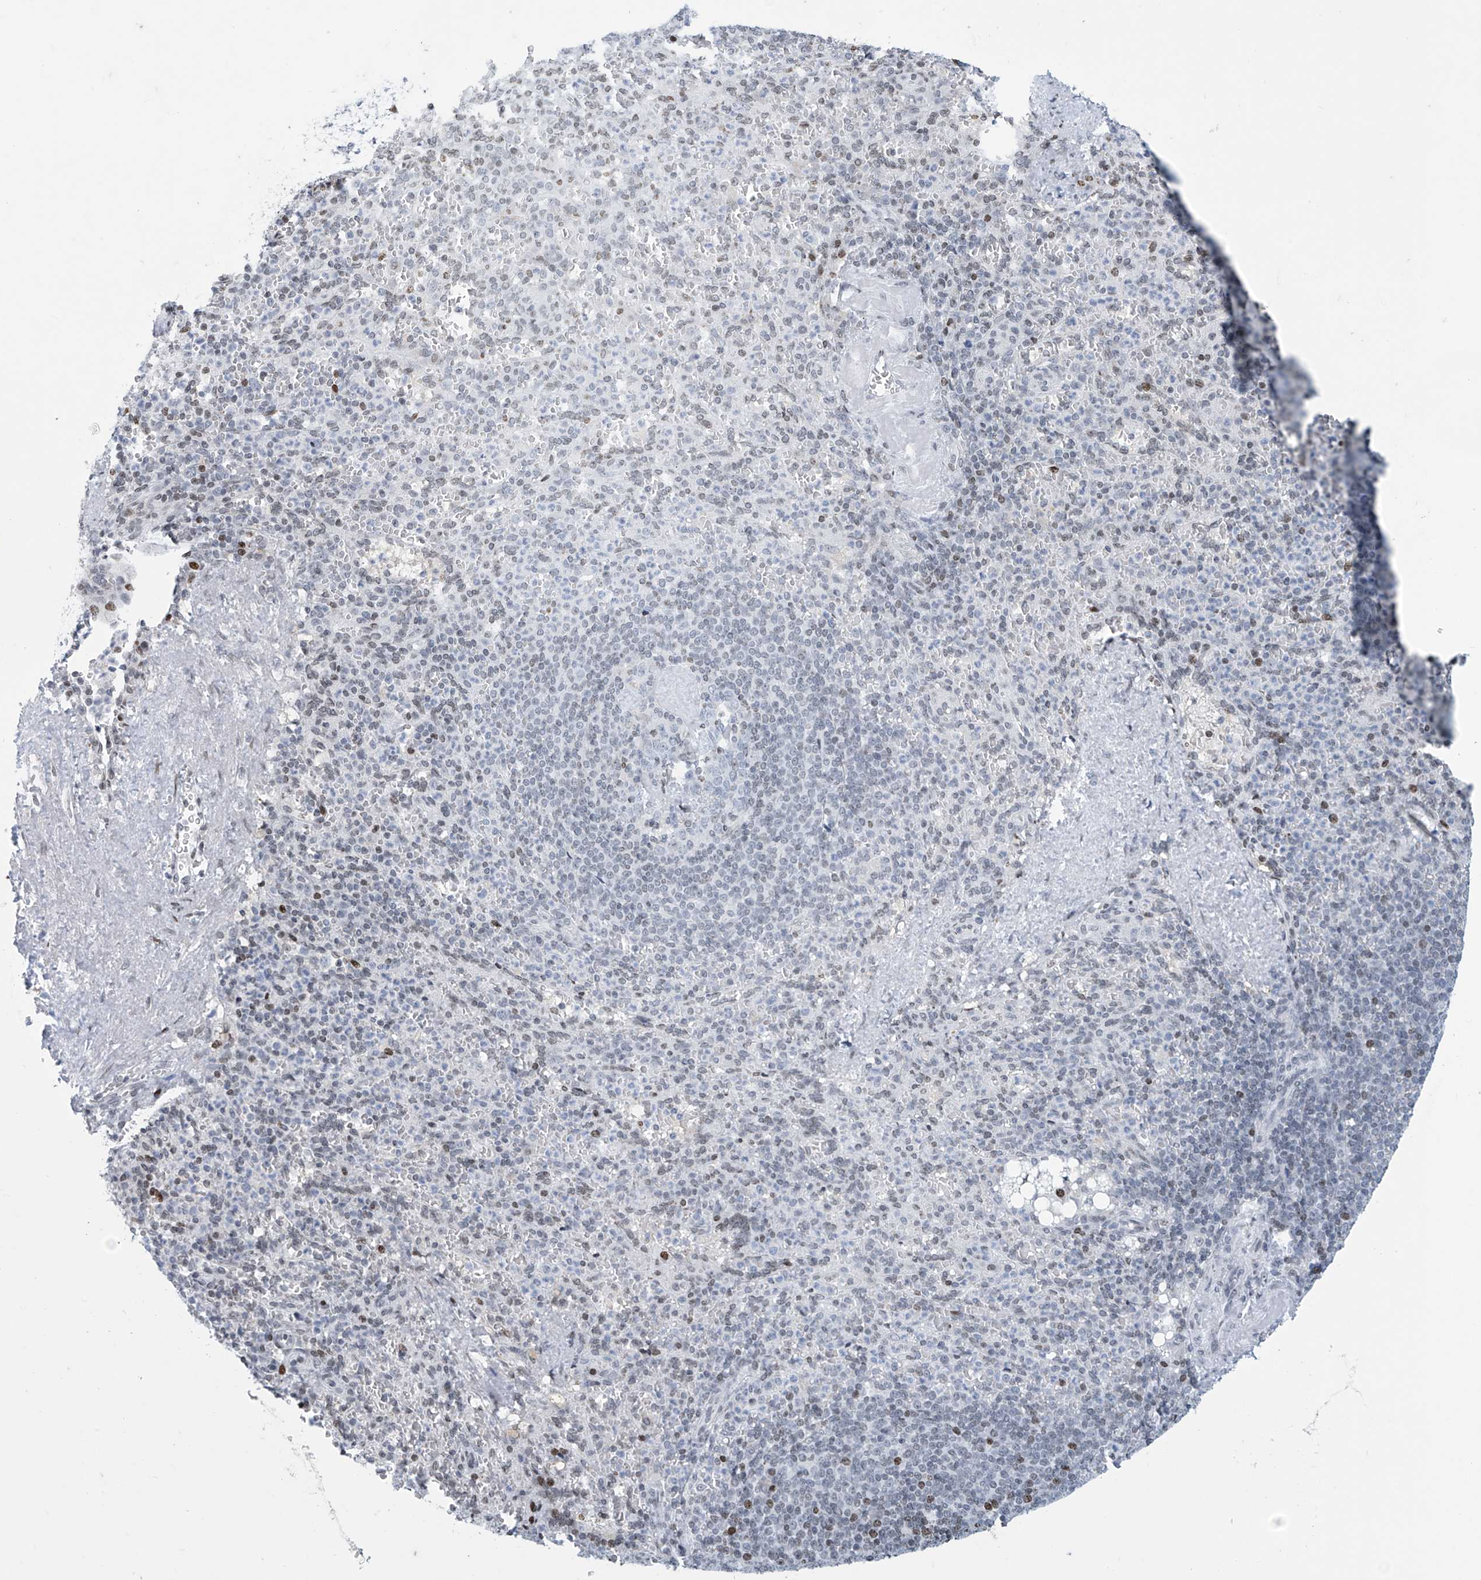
{"staining": {"intensity": "moderate", "quantity": "25%-75%", "location": "nuclear"}, "tissue": "spleen", "cell_type": "Cells in red pulp", "image_type": "normal", "snomed": [{"axis": "morphology", "description": "Normal tissue, NOS"}, {"axis": "topography", "description": "Spleen"}], "caption": "Protein expression analysis of normal spleen exhibits moderate nuclear staining in about 25%-75% of cells in red pulp. The protein is shown in brown color, while the nuclei are stained blue.", "gene": "RFX7", "patient": {"sex": "female", "age": 74}}